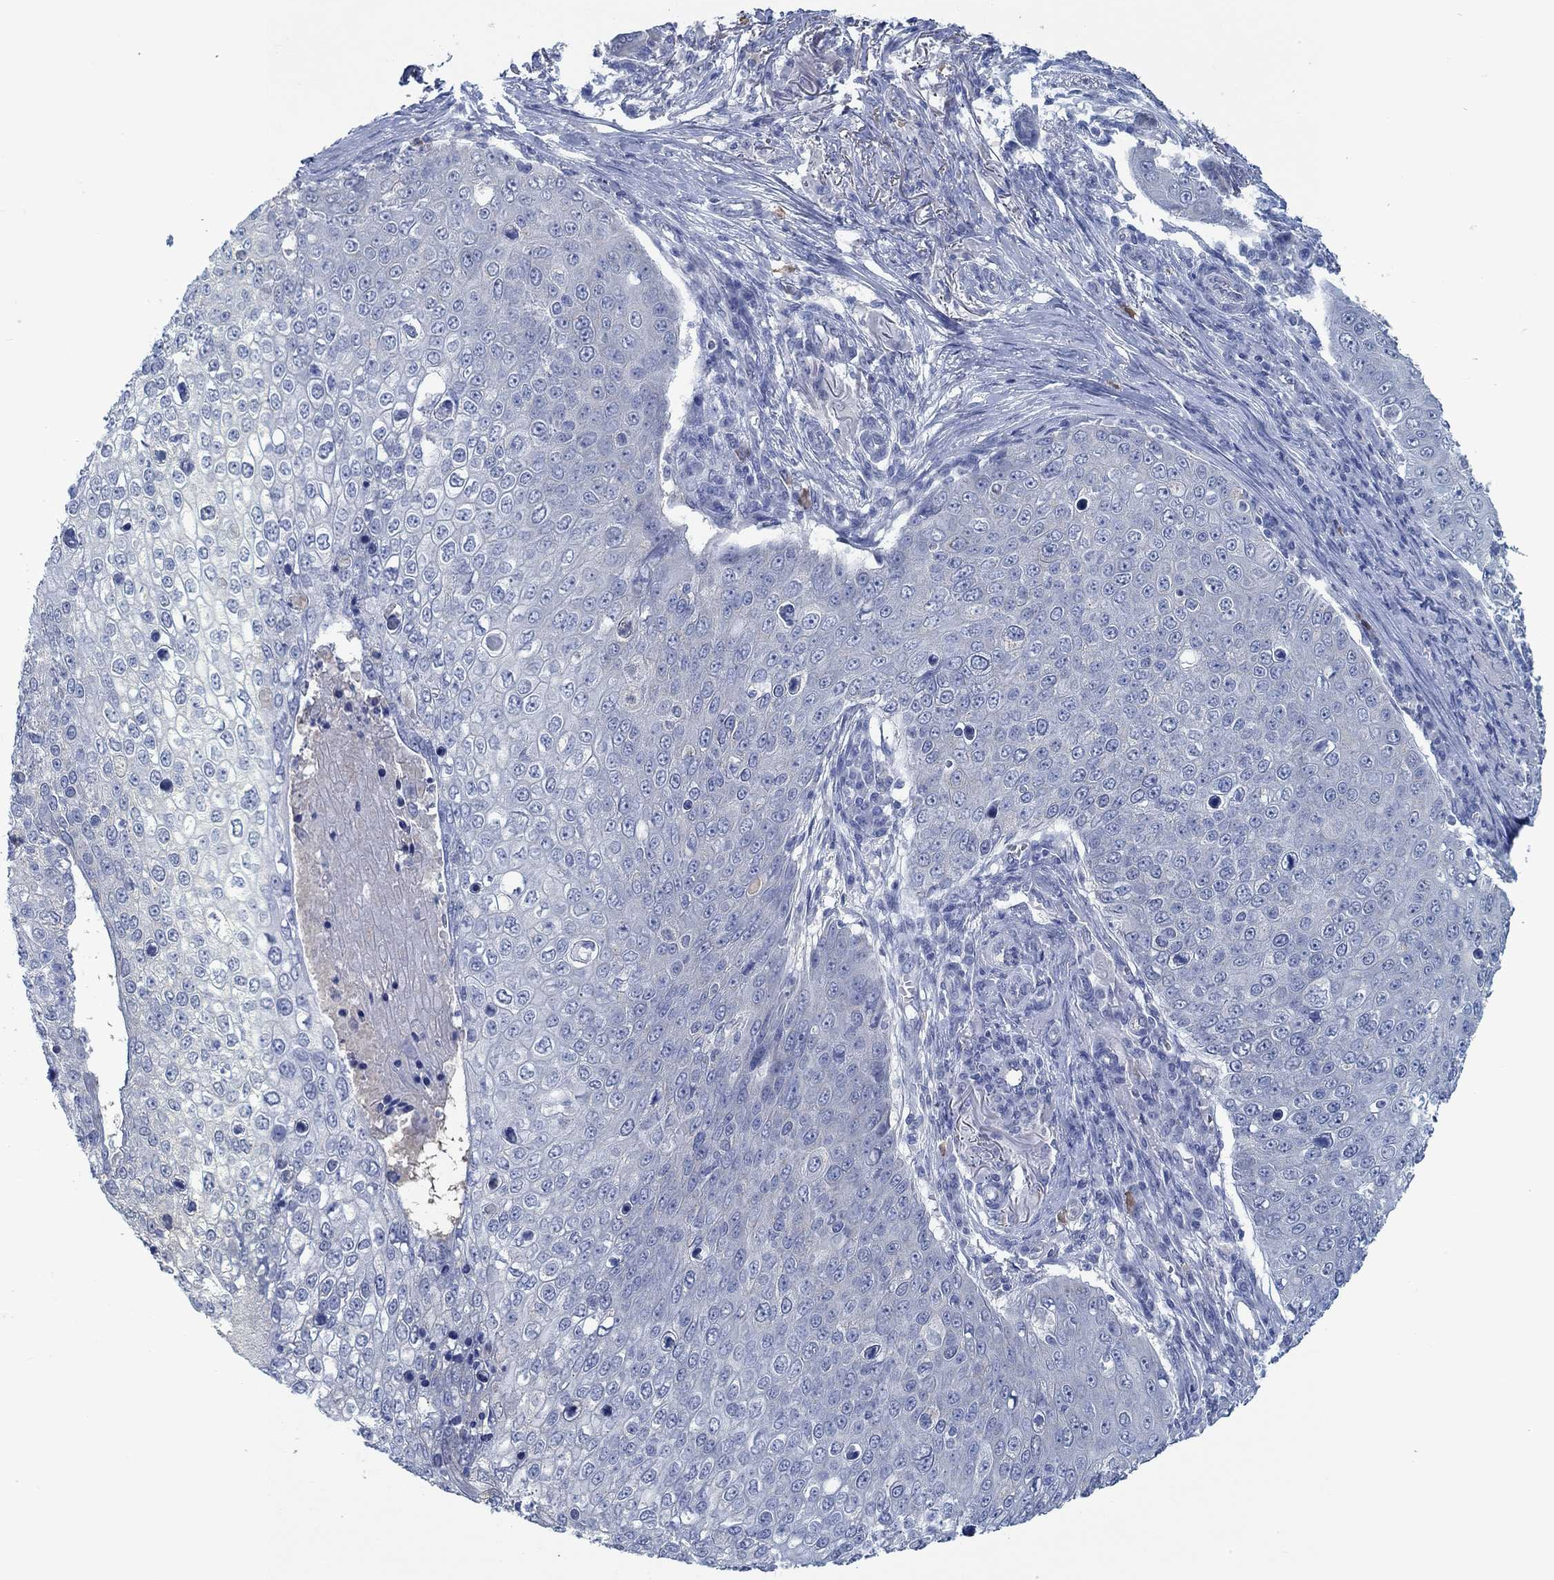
{"staining": {"intensity": "negative", "quantity": "none", "location": "none"}, "tissue": "skin cancer", "cell_type": "Tumor cells", "image_type": "cancer", "snomed": [{"axis": "morphology", "description": "Squamous cell carcinoma, NOS"}, {"axis": "topography", "description": "Skin"}], "caption": "There is no significant staining in tumor cells of skin cancer.", "gene": "TEKT4", "patient": {"sex": "male", "age": 71}}